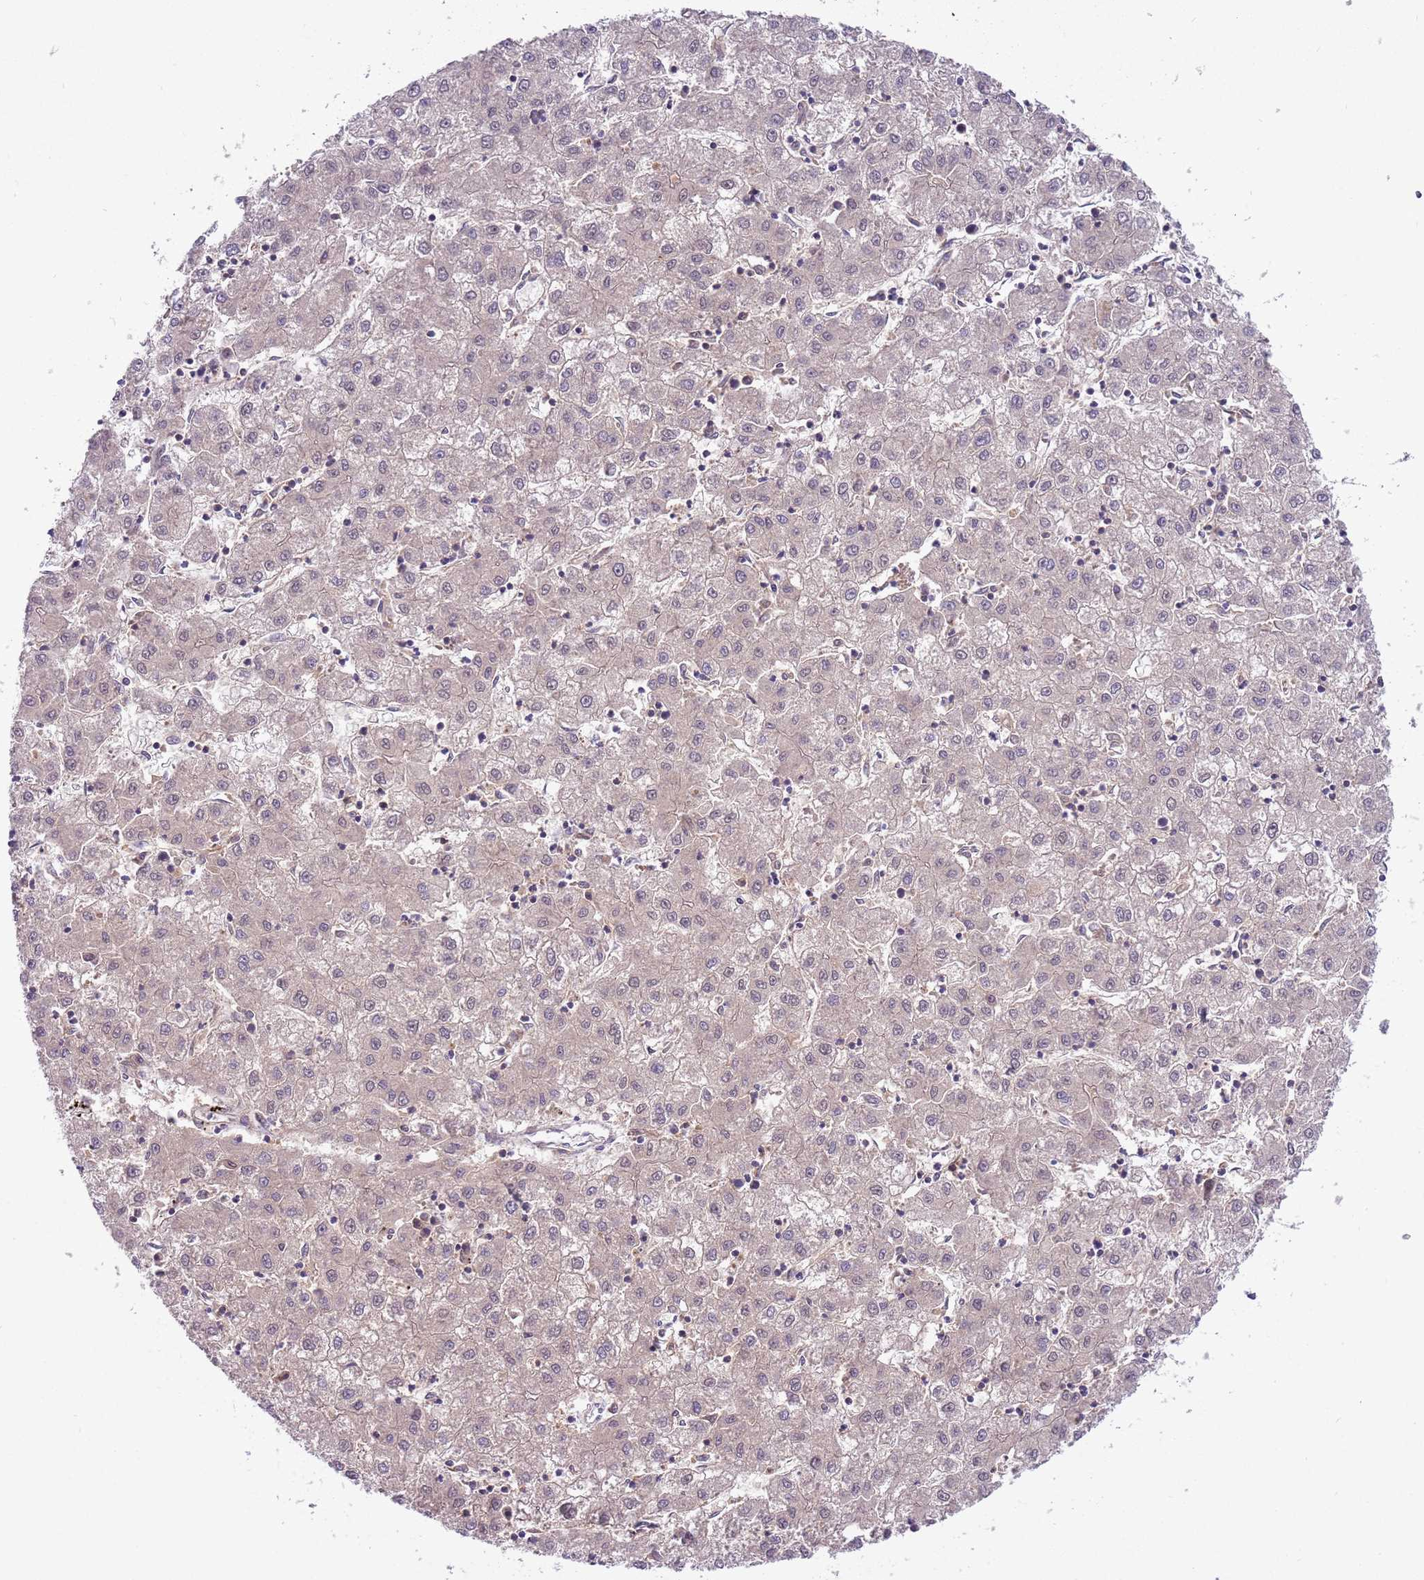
{"staining": {"intensity": "negative", "quantity": "none", "location": "none"}, "tissue": "liver cancer", "cell_type": "Tumor cells", "image_type": "cancer", "snomed": [{"axis": "morphology", "description": "Carcinoma, Hepatocellular, NOS"}, {"axis": "topography", "description": "Liver"}], "caption": "Tumor cells show no significant expression in liver cancer.", "gene": "CFAP73", "patient": {"sex": "male", "age": 72}}